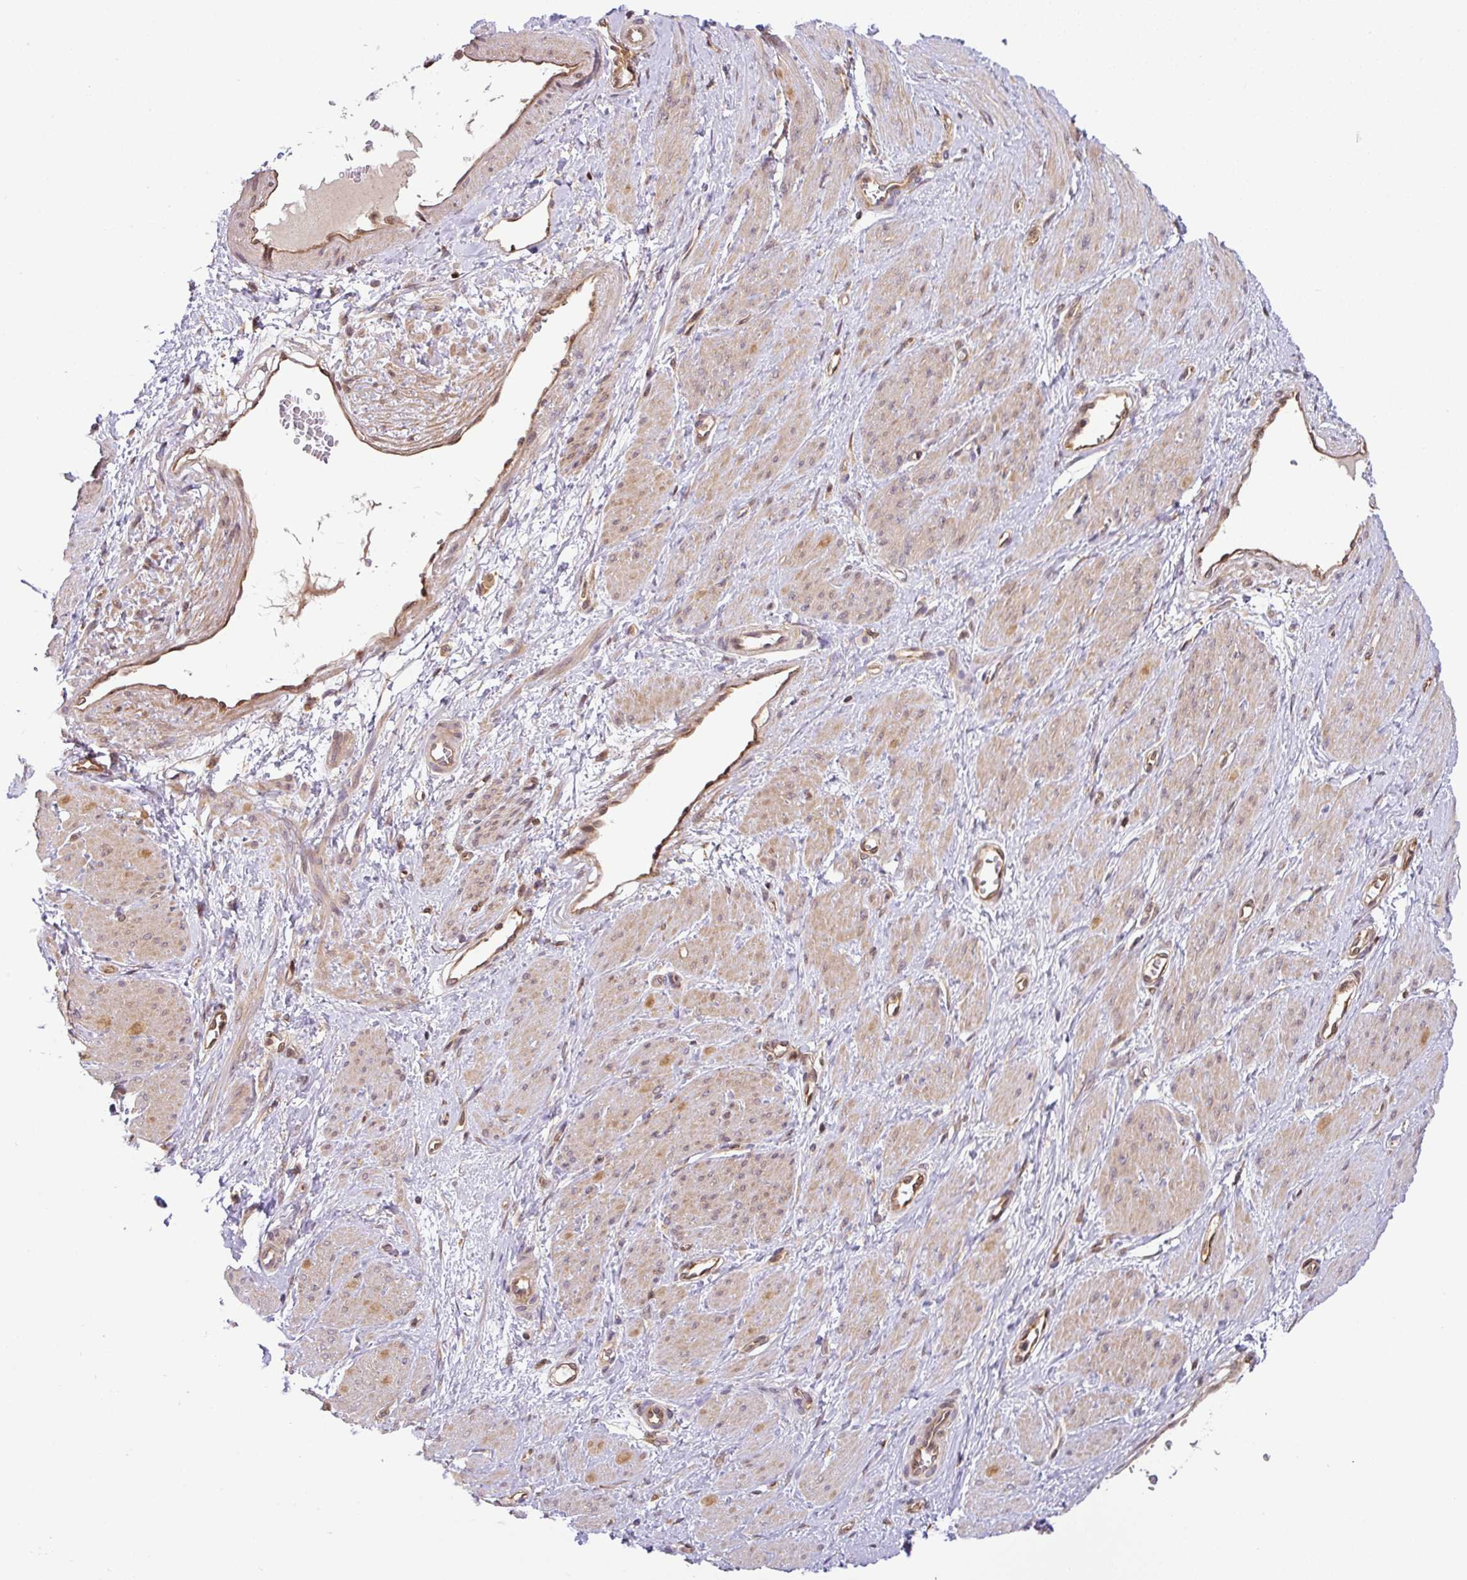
{"staining": {"intensity": "weak", "quantity": "25%-75%", "location": "cytoplasmic/membranous,nuclear"}, "tissue": "smooth muscle", "cell_type": "Smooth muscle cells", "image_type": "normal", "snomed": [{"axis": "morphology", "description": "Normal tissue, NOS"}, {"axis": "topography", "description": "Smooth muscle"}, {"axis": "topography", "description": "Uterus"}], "caption": "Approximately 25%-75% of smooth muscle cells in benign human smooth muscle show weak cytoplasmic/membranous,nuclear protein expression as visualized by brown immunohistochemical staining.", "gene": "SHB", "patient": {"sex": "female", "age": 39}}